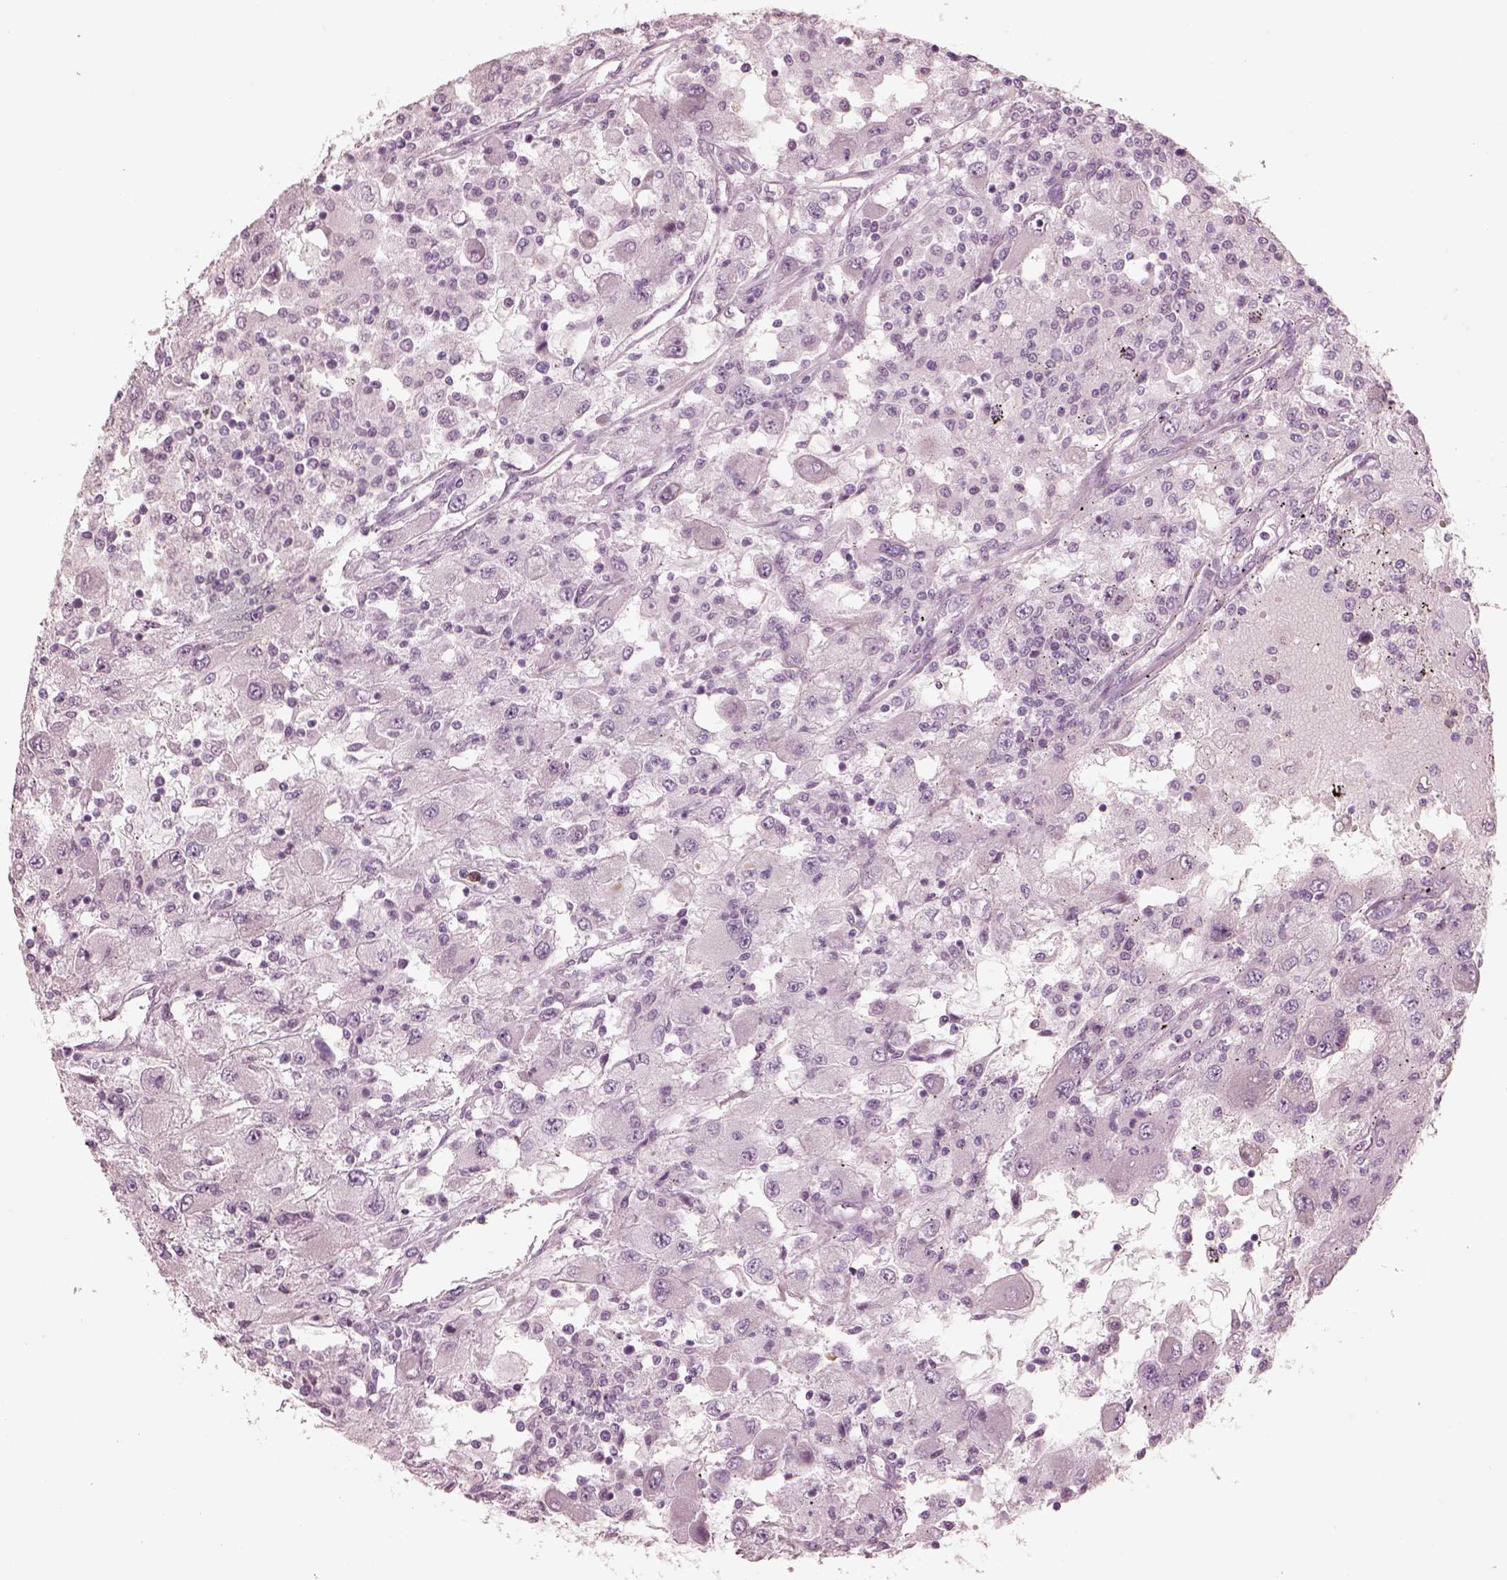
{"staining": {"intensity": "negative", "quantity": "none", "location": "none"}, "tissue": "renal cancer", "cell_type": "Tumor cells", "image_type": "cancer", "snomed": [{"axis": "morphology", "description": "Adenocarcinoma, NOS"}, {"axis": "topography", "description": "Kidney"}], "caption": "DAB immunohistochemical staining of human adenocarcinoma (renal) shows no significant expression in tumor cells.", "gene": "RSPH9", "patient": {"sex": "female", "age": 67}}